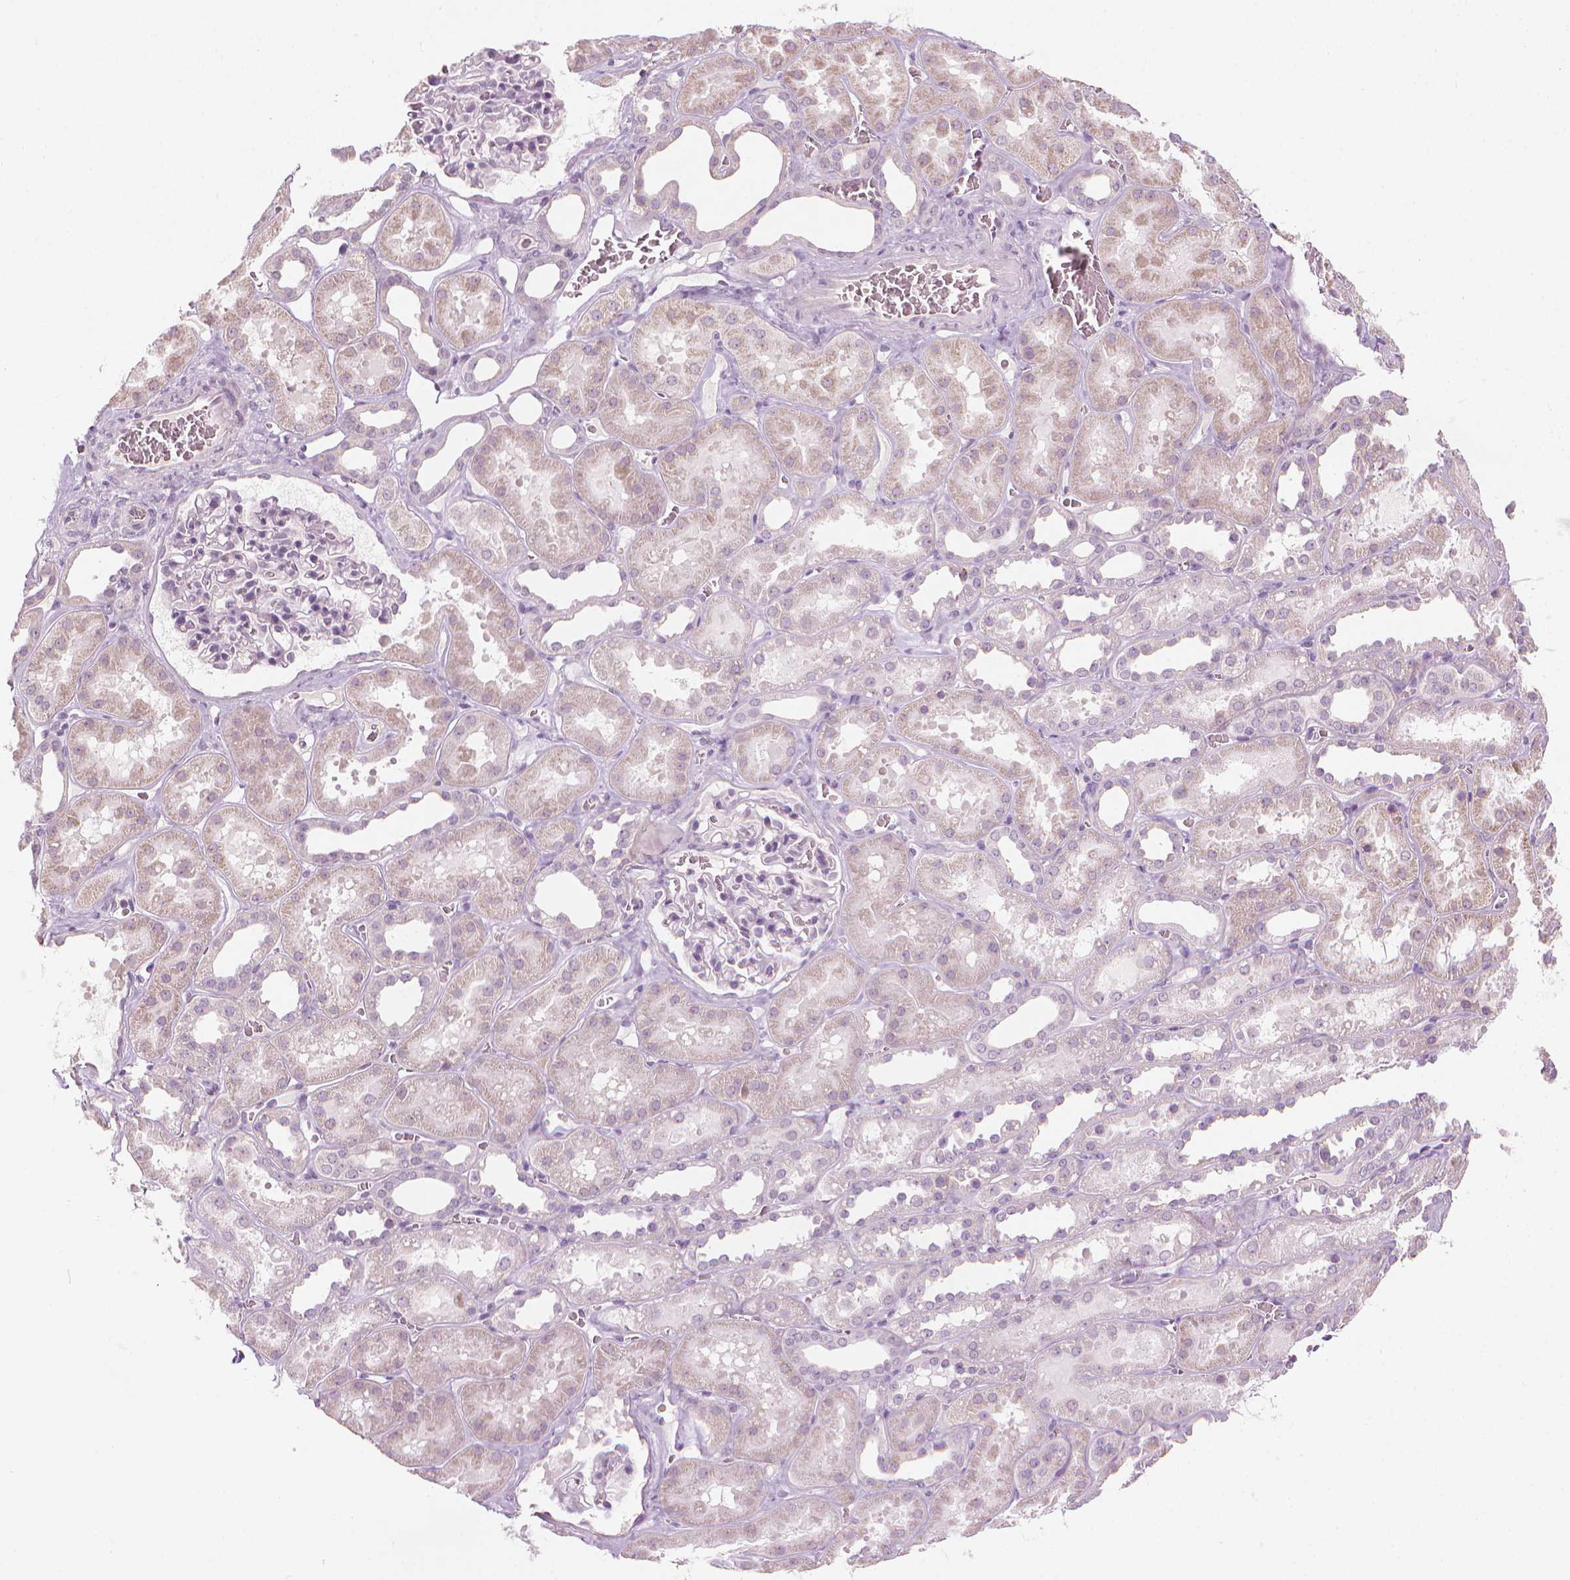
{"staining": {"intensity": "negative", "quantity": "none", "location": "none"}, "tissue": "kidney", "cell_type": "Cells in glomeruli", "image_type": "normal", "snomed": [{"axis": "morphology", "description": "Normal tissue, NOS"}, {"axis": "topography", "description": "Kidney"}], "caption": "Protein analysis of unremarkable kidney demonstrates no significant positivity in cells in glomeruli.", "gene": "CFAP126", "patient": {"sex": "female", "age": 41}}